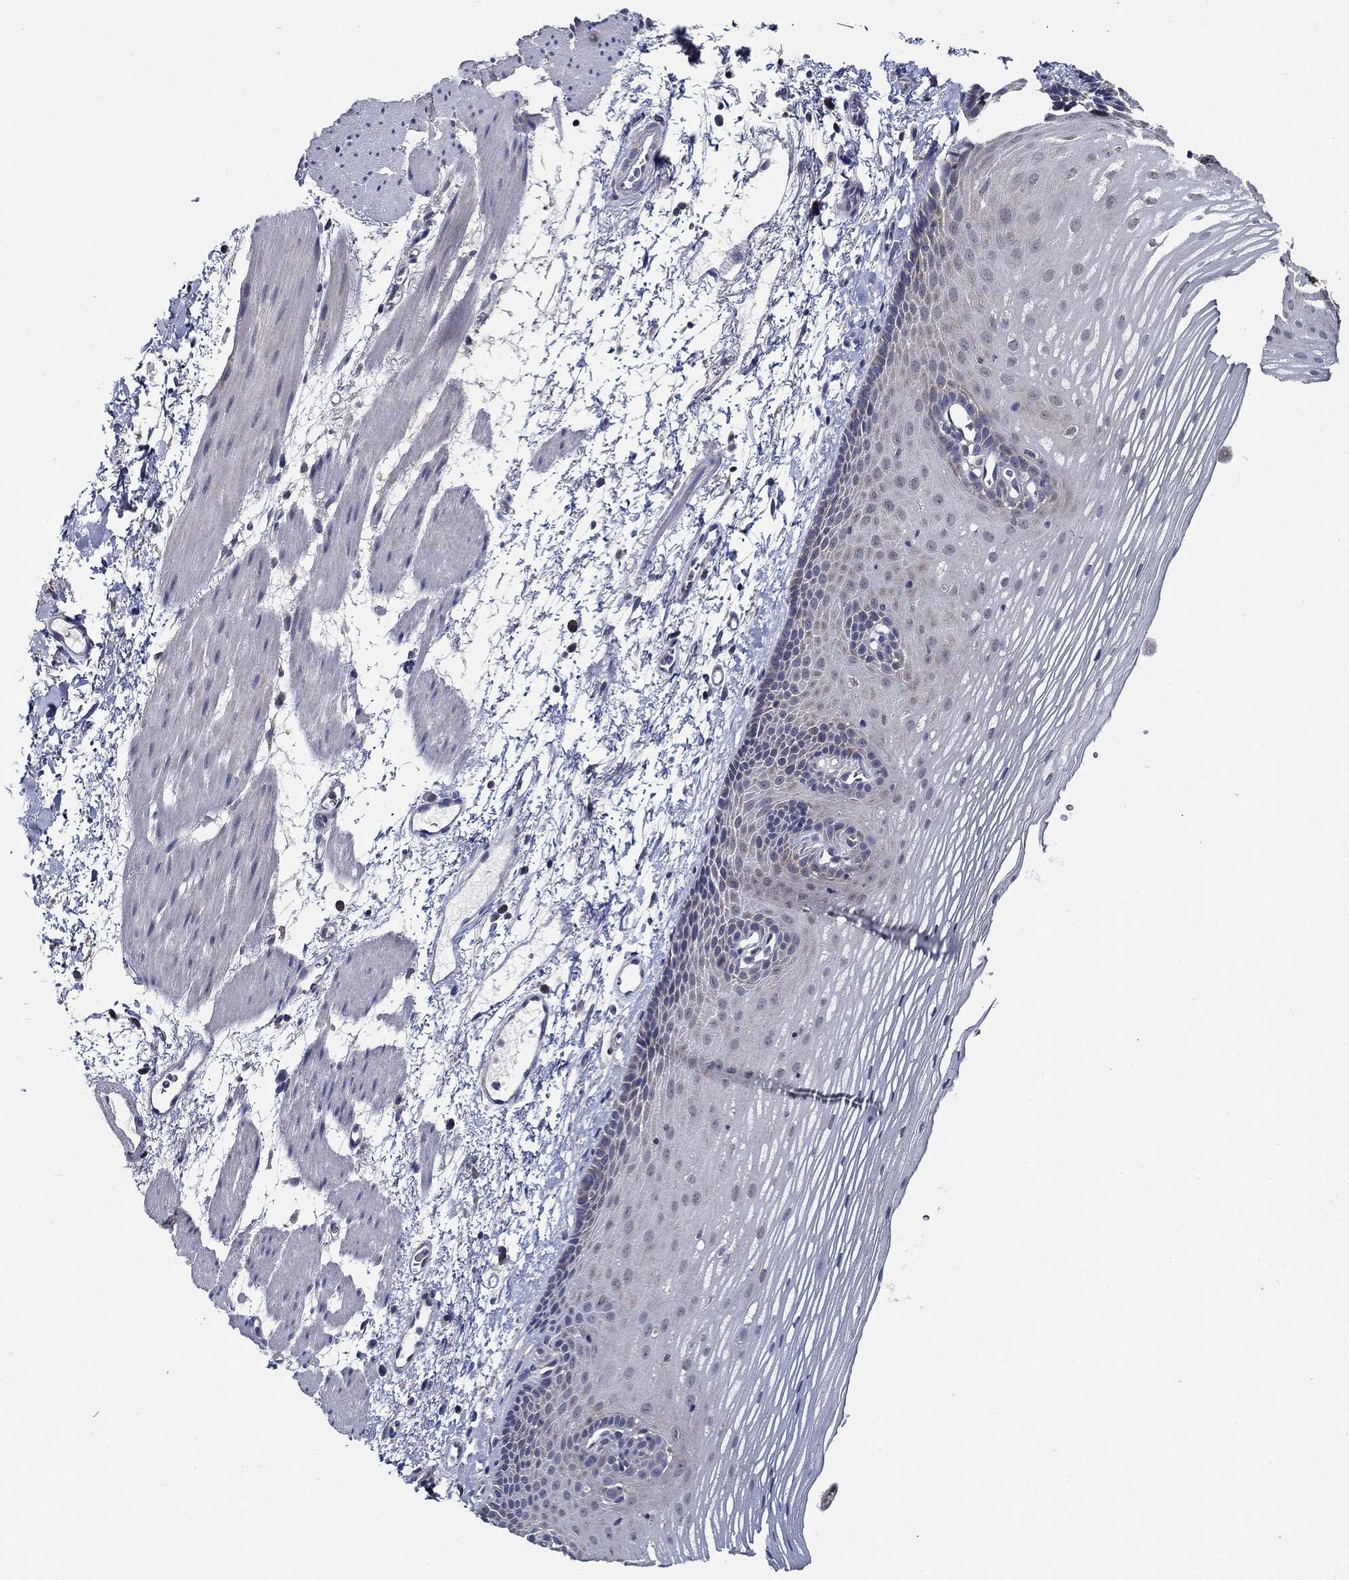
{"staining": {"intensity": "negative", "quantity": "none", "location": "none"}, "tissue": "esophagus", "cell_type": "Squamous epithelial cells", "image_type": "normal", "snomed": [{"axis": "morphology", "description": "Normal tissue, NOS"}, {"axis": "topography", "description": "Esophagus"}], "caption": "An immunohistochemistry photomicrograph of benign esophagus is shown. There is no staining in squamous epithelial cells of esophagus.", "gene": "WDR53", "patient": {"sex": "male", "age": 76}}